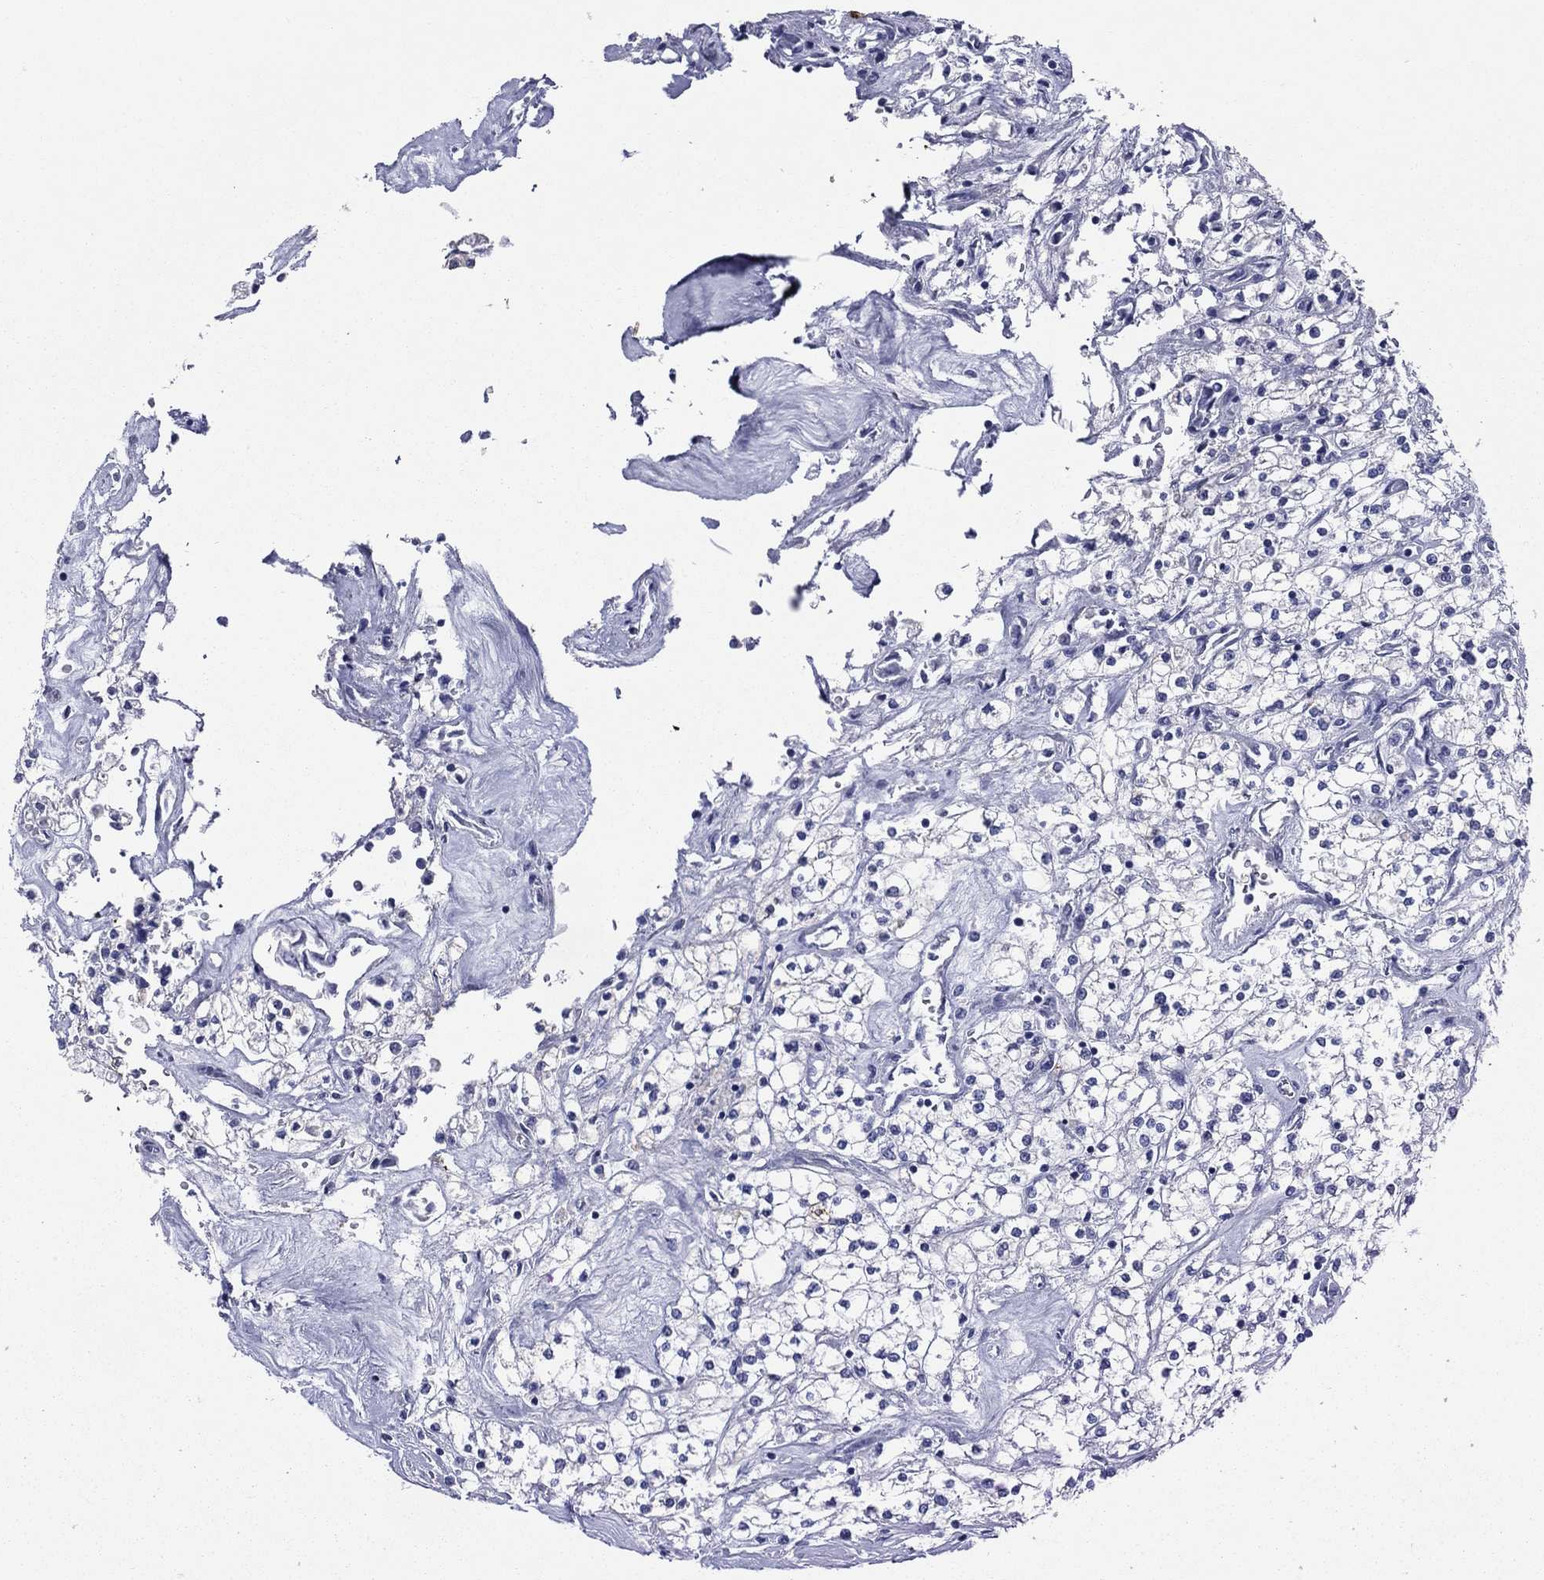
{"staining": {"intensity": "negative", "quantity": "none", "location": "none"}, "tissue": "renal cancer", "cell_type": "Tumor cells", "image_type": "cancer", "snomed": [{"axis": "morphology", "description": "Adenocarcinoma, NOS"}, {"axis": "topography", "description": "Kidney"}], "caption": "Renal cancer was stained to show a protein in brown. There is no significant staining in tumor cells. Brightfield microscopy of immunohistochemistry (IHC) stained with DAB (brown) and hematoxylin (blue), captured at high magnification.", "gene": "ACE2", "patient": {"sex": "male", "age": 80}}